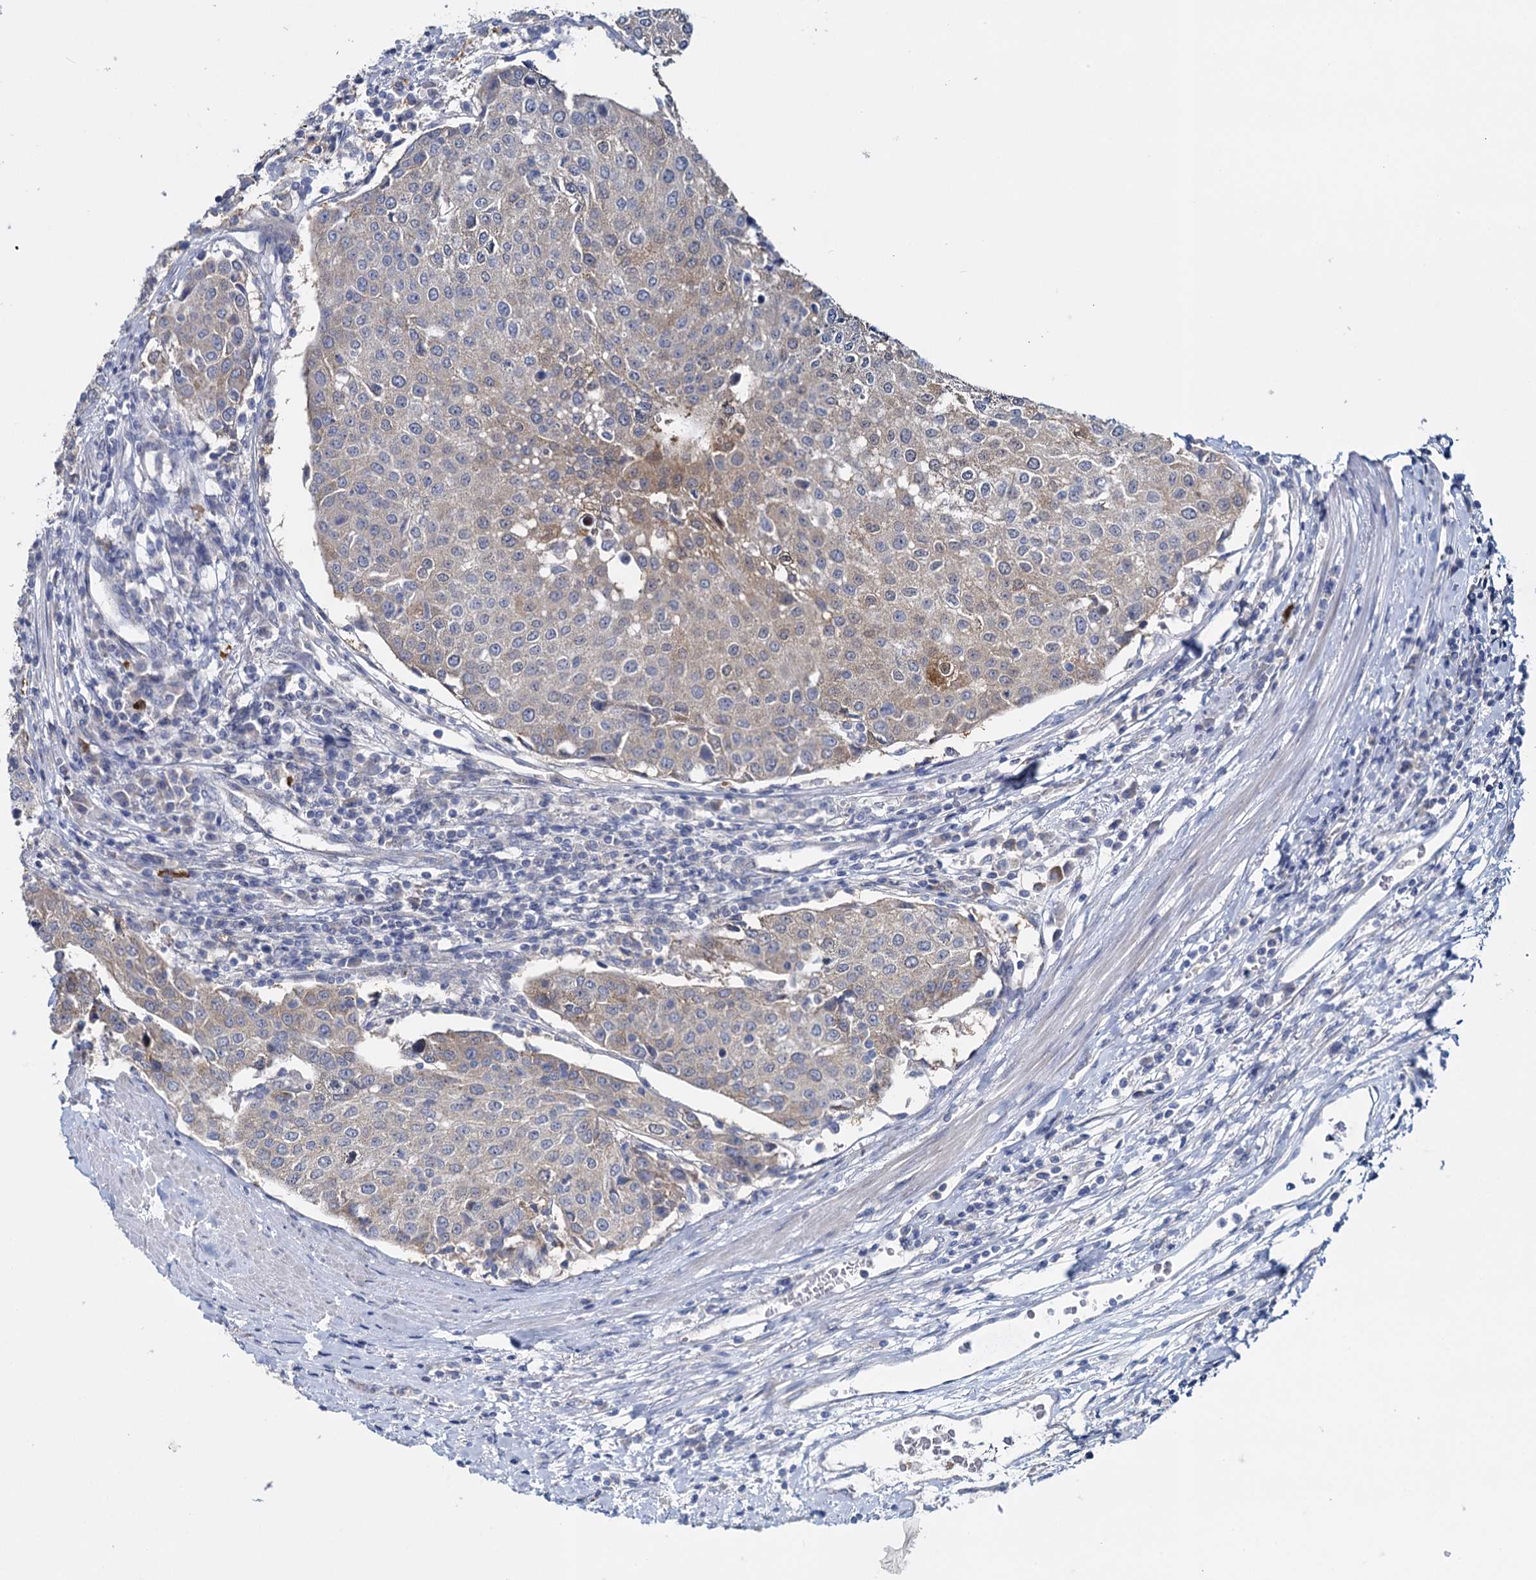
{"staining": {"intensity": "moderate", "quantity": "<25%", "location": "cytoplasmic/membranous"}, "tissue": "urothelial cancer", "cell_type": "Tumor cells", "image_type": "cancer", "snomed": [{"axis": "morphology", "description": "Urothelial carcinoma, High grade"}, {"axis": "topography", "description": "Urinary bladder"}], "caption": "A micrograph of human urothelial cancer stained for a protein exhibits moderate cytoplasmic/membranous brown staining in tumor cells.", "gene": "GSTM2", "patient": {"sex": "female", "age": 85}}